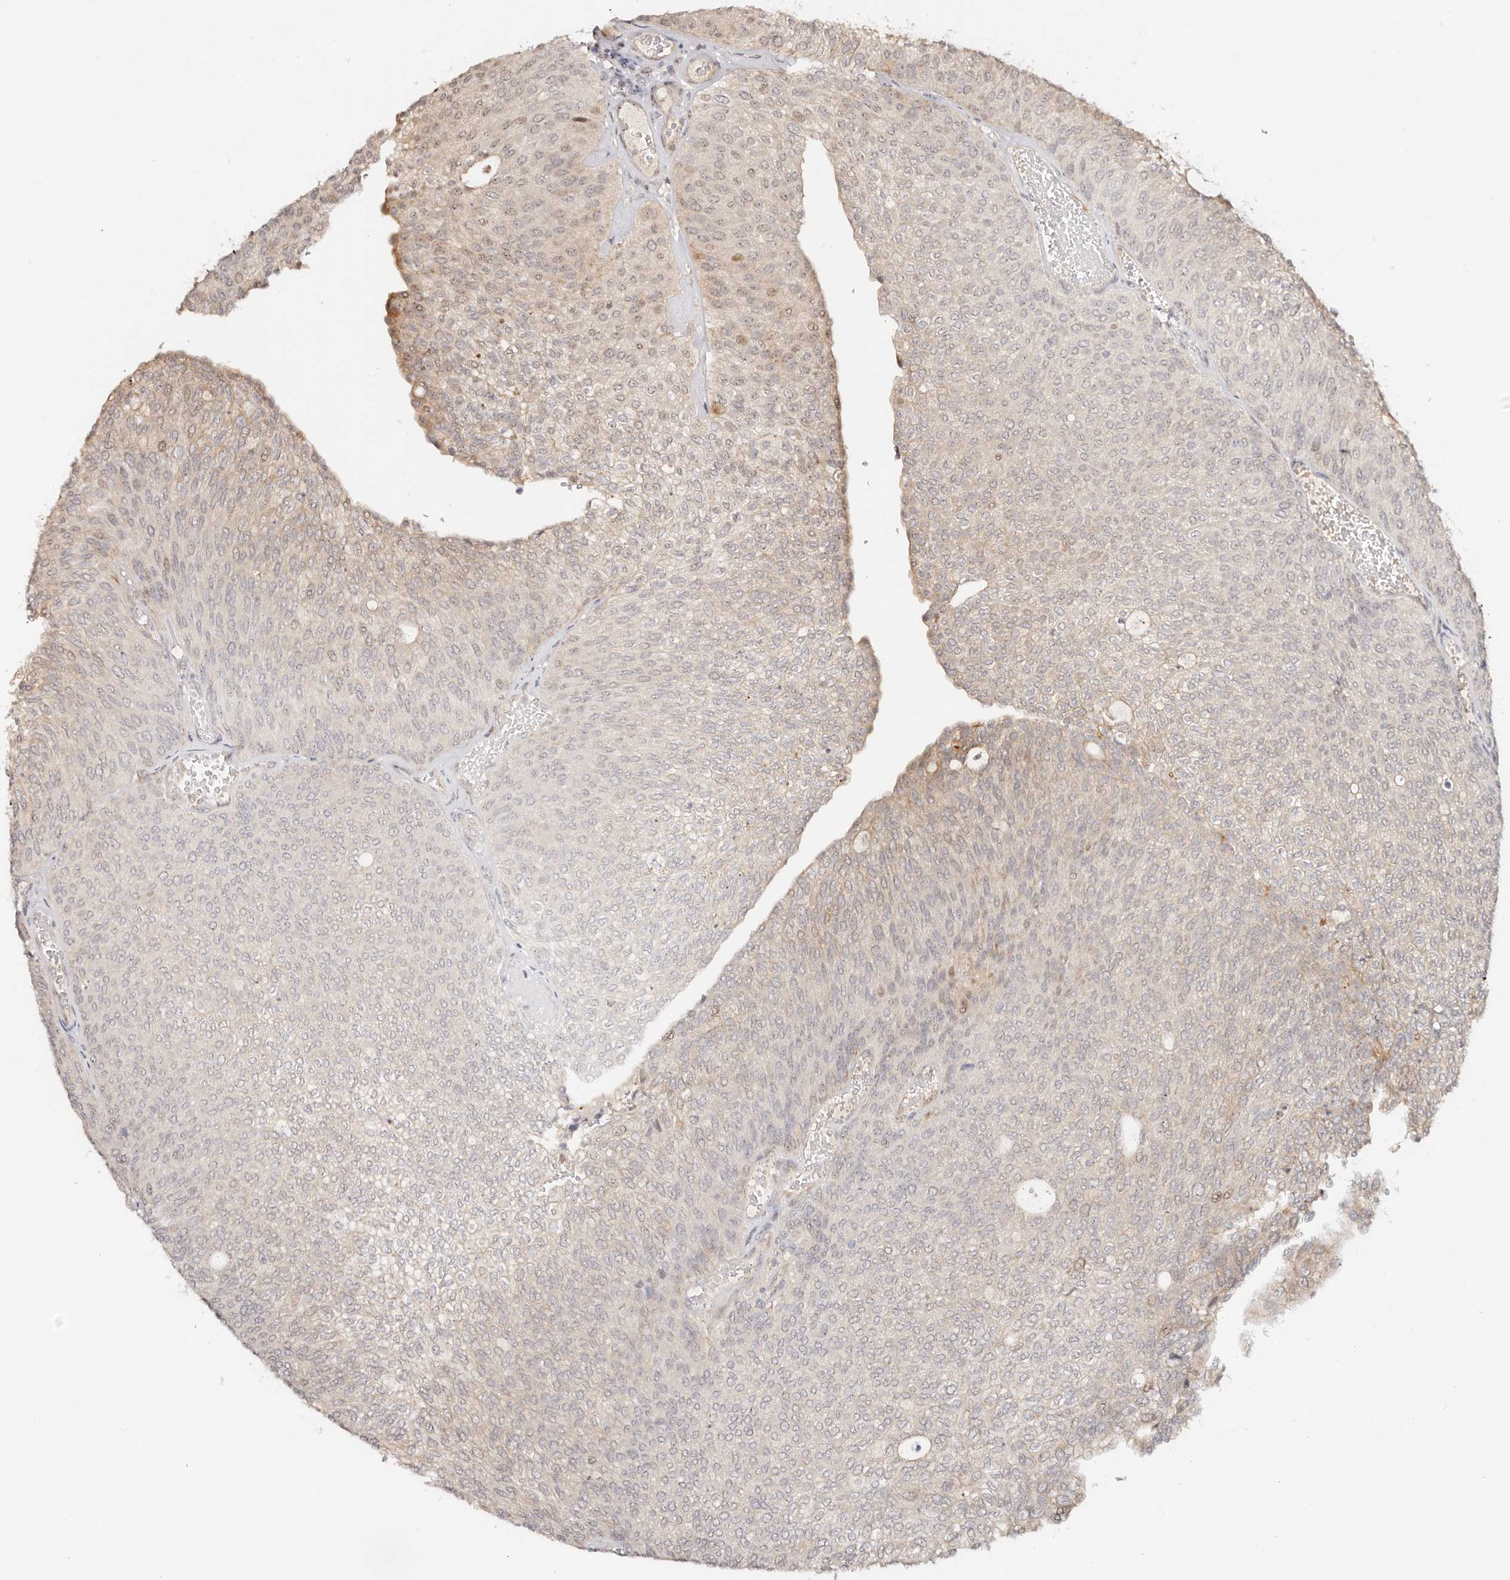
{"staining": {"intensity": "moderate", "quantity": "<25%", "location": "cytoplasmic/membranous,nuclear"}, "tissue": "urothelial cancer", "cell_type": "Tumor cells", "image_type": "cancer", "snomed": [{"axis": "morphology", "description": "Urothelial carcinoma, Low grade"}, {"axis": "topography", "description": "Urinary bladder"}], "caption": "Tumor cells exhibit low levels of moderate cytoplasmic/membranous and nuclear positivity in about <25% of cells in human low-grade urothelial carcinoma.", "gene": "ODF2L", "patient": {"sex": "female", "age": 79}}